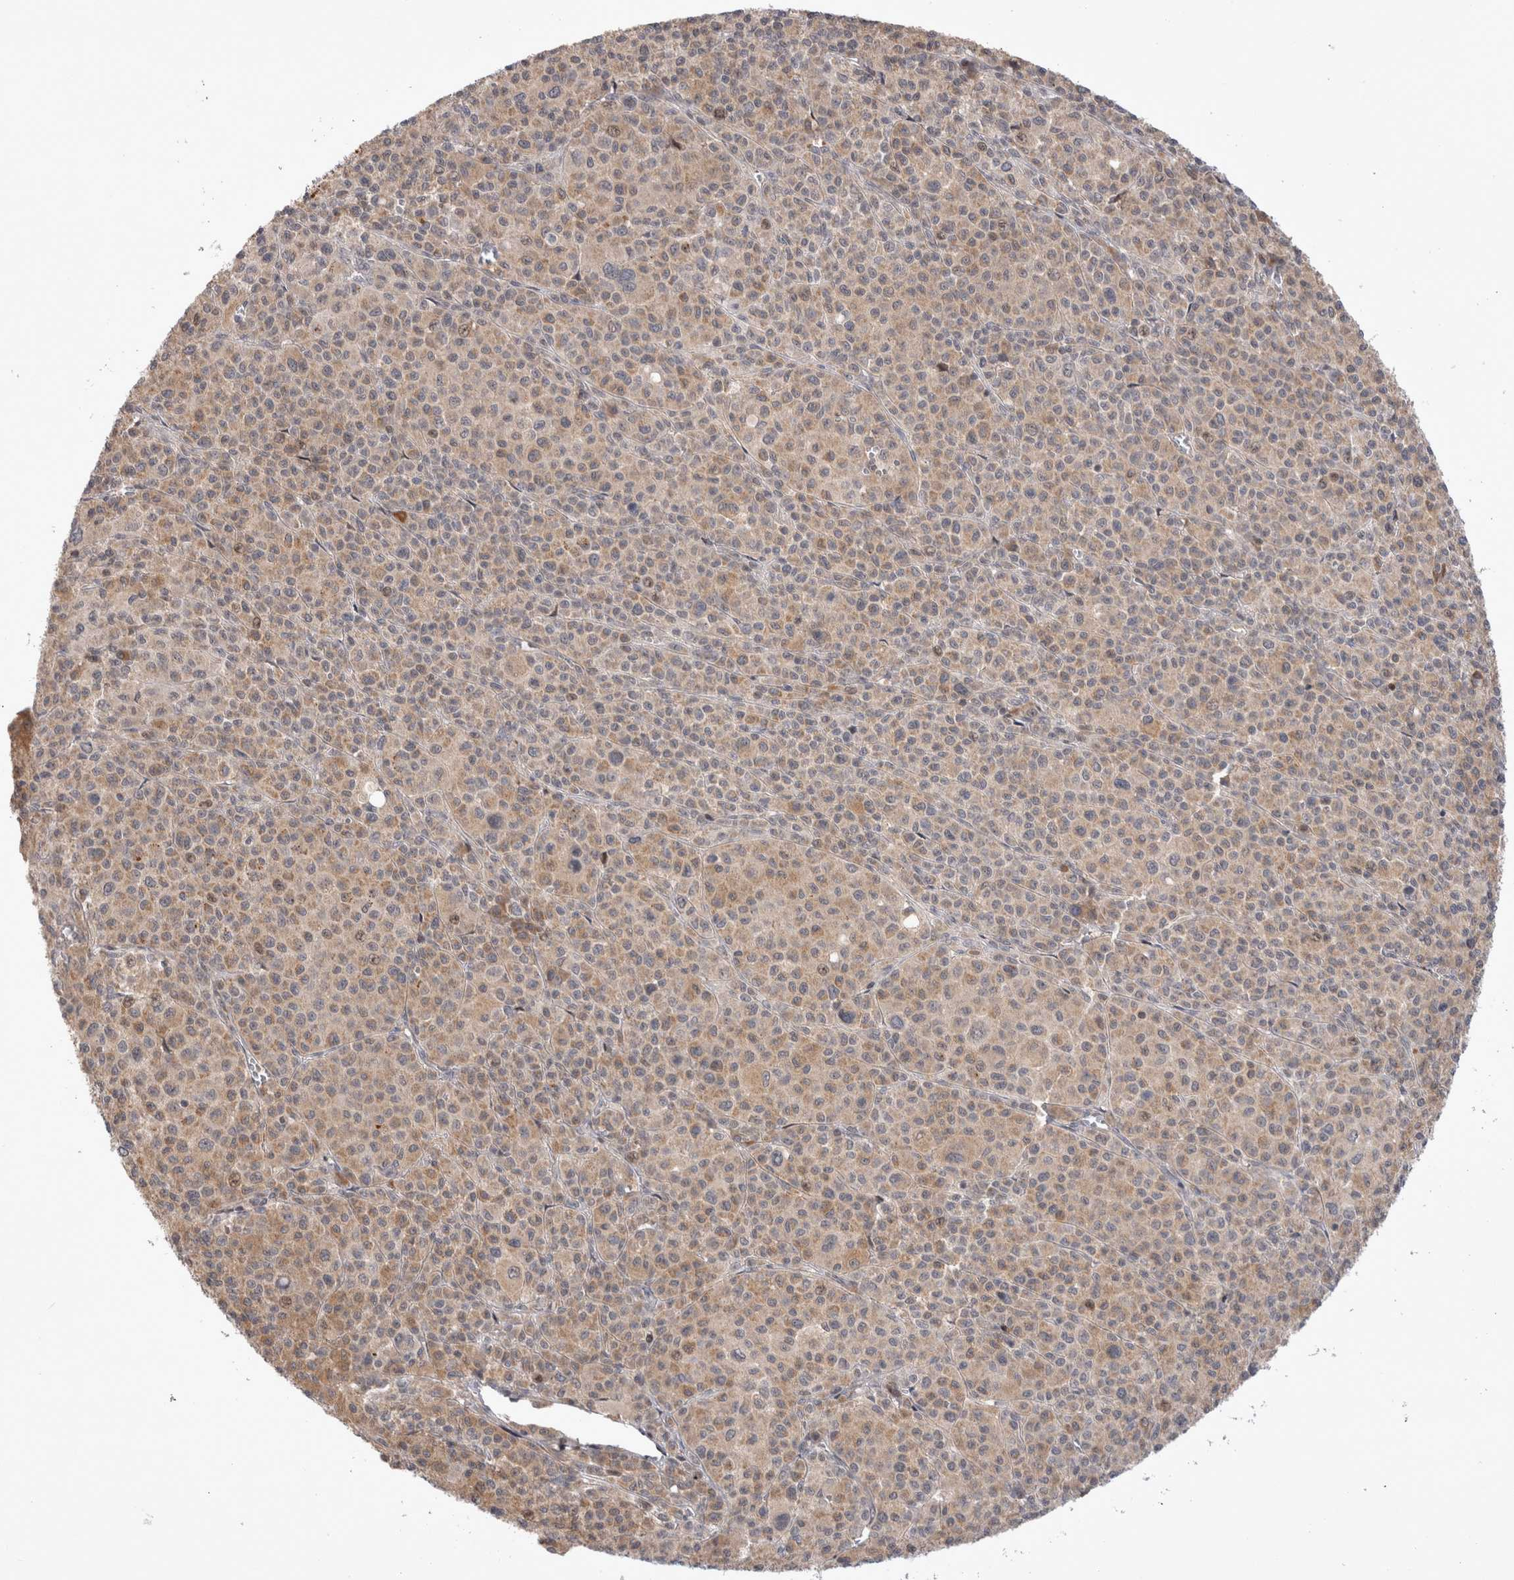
{"staining": {"intensity": "weak", "quantity": ">75%", "location": "cytoplasmic/membranous"}, "tissue": "melanoma", "cell_type": "Tumor cells", "image_type": "cancer", "snomed": [{"axis": "morphology", "description": "Malignant melanoma, Metastatic site"}, {"axis": "topography", "description": "Skin"}], "caption": "Protein staining of malignant melanoma (metastatic site) tissue reveals weak cytoplasmic/membranous staining in about >75% of tumor cells.", "gene": "PLEKHM1", "patient": {"sex": "female", "age": 74}}